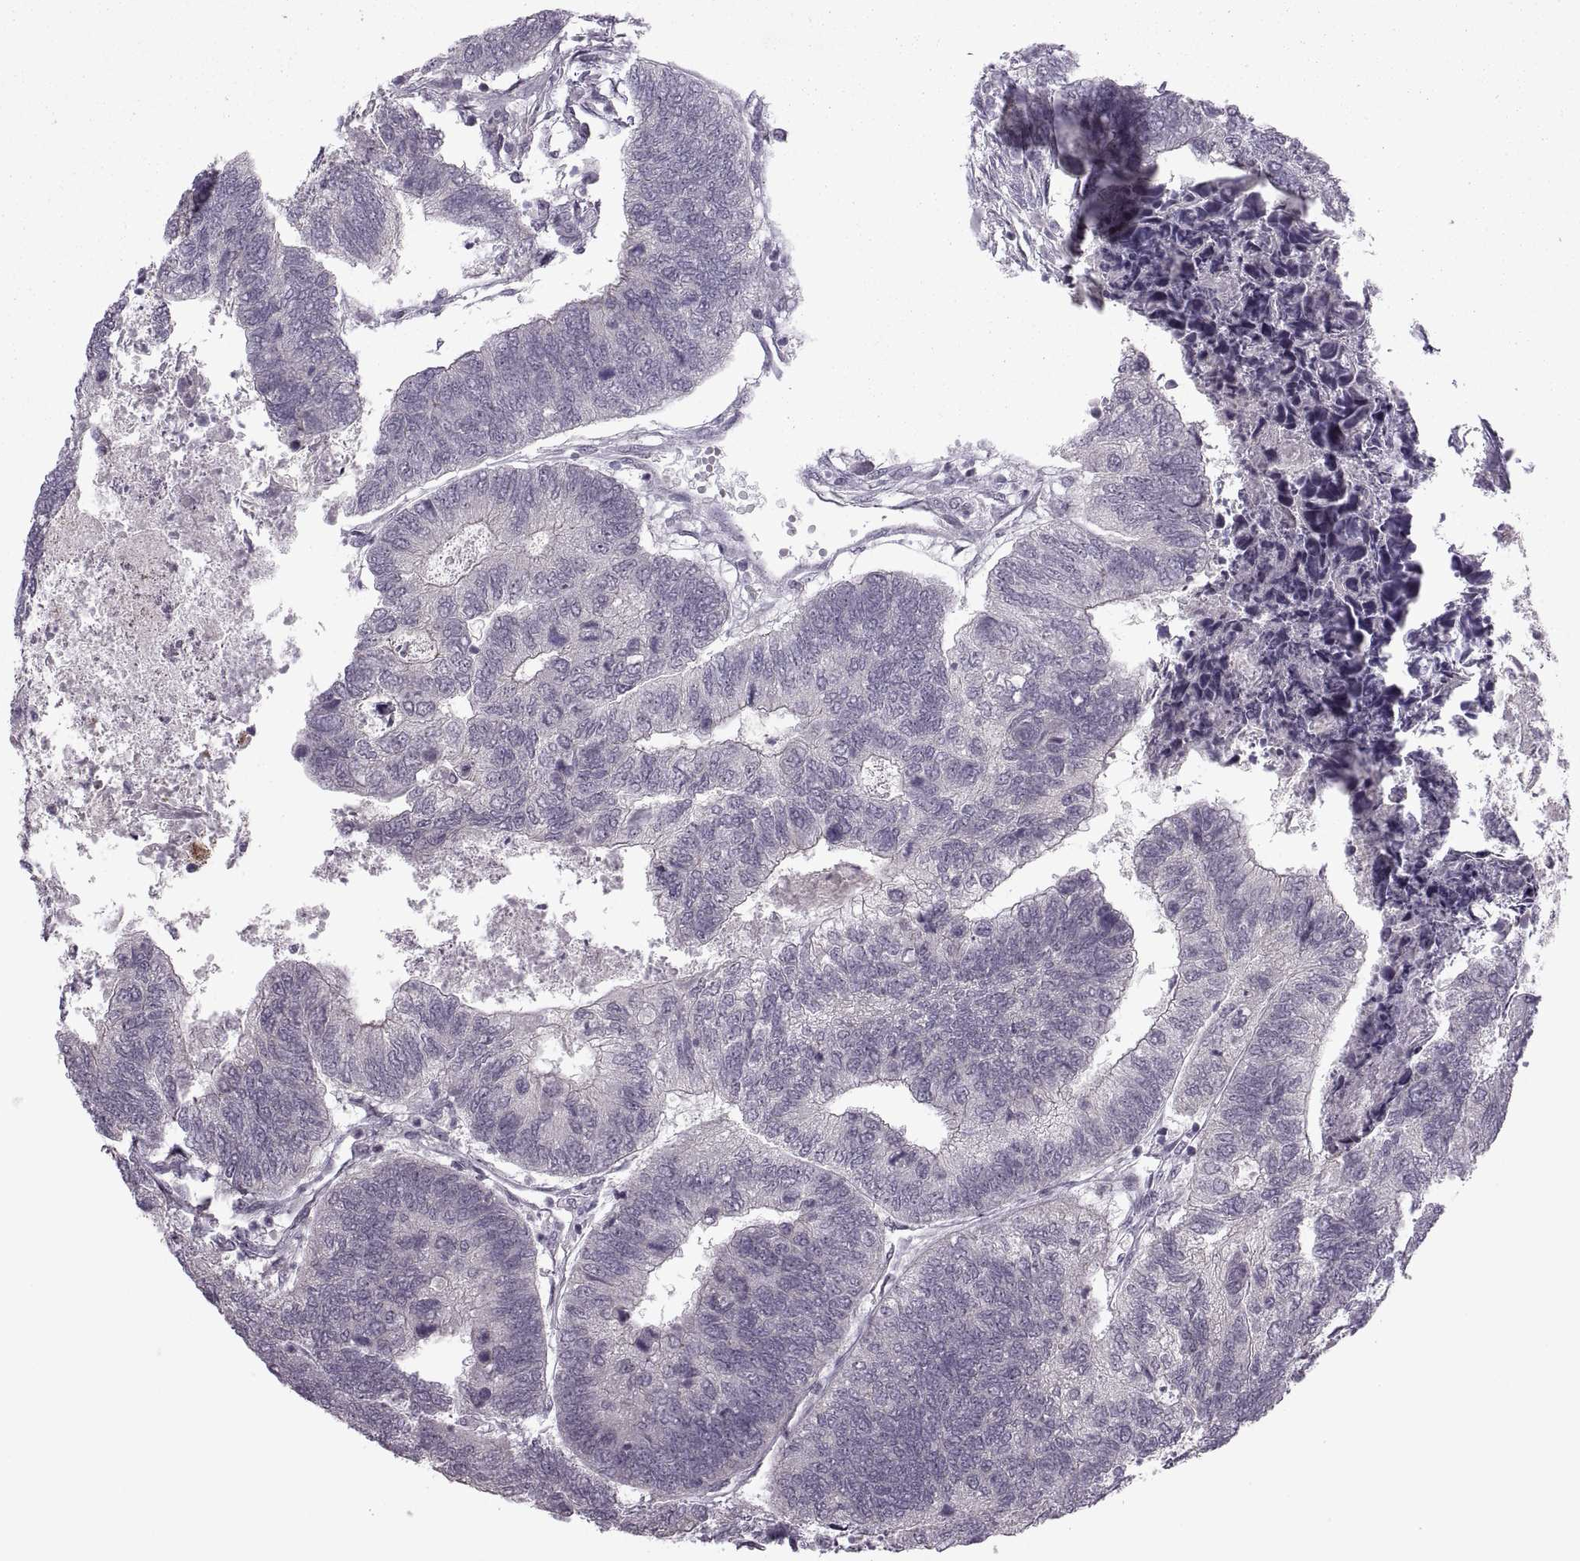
{"staining": {"intensity": "negative", "quantity": "none", "location": "none"}, "tissue": "colorectal cancer", "cell_type": "Tumor cells", "image_type": "cancer", "snomed": [{"axis": "morphology", "description": "Adenocarcinoma, NOS"}, {"axis": "topography", "description": "Colon"}], "caption": "This is an immunohistochemistry photomicrograph of colorectal cancer. There is no positivity in tumor cells.", "gene": "MGAT4D", "patient": {"sex": "female", "age": 67}}